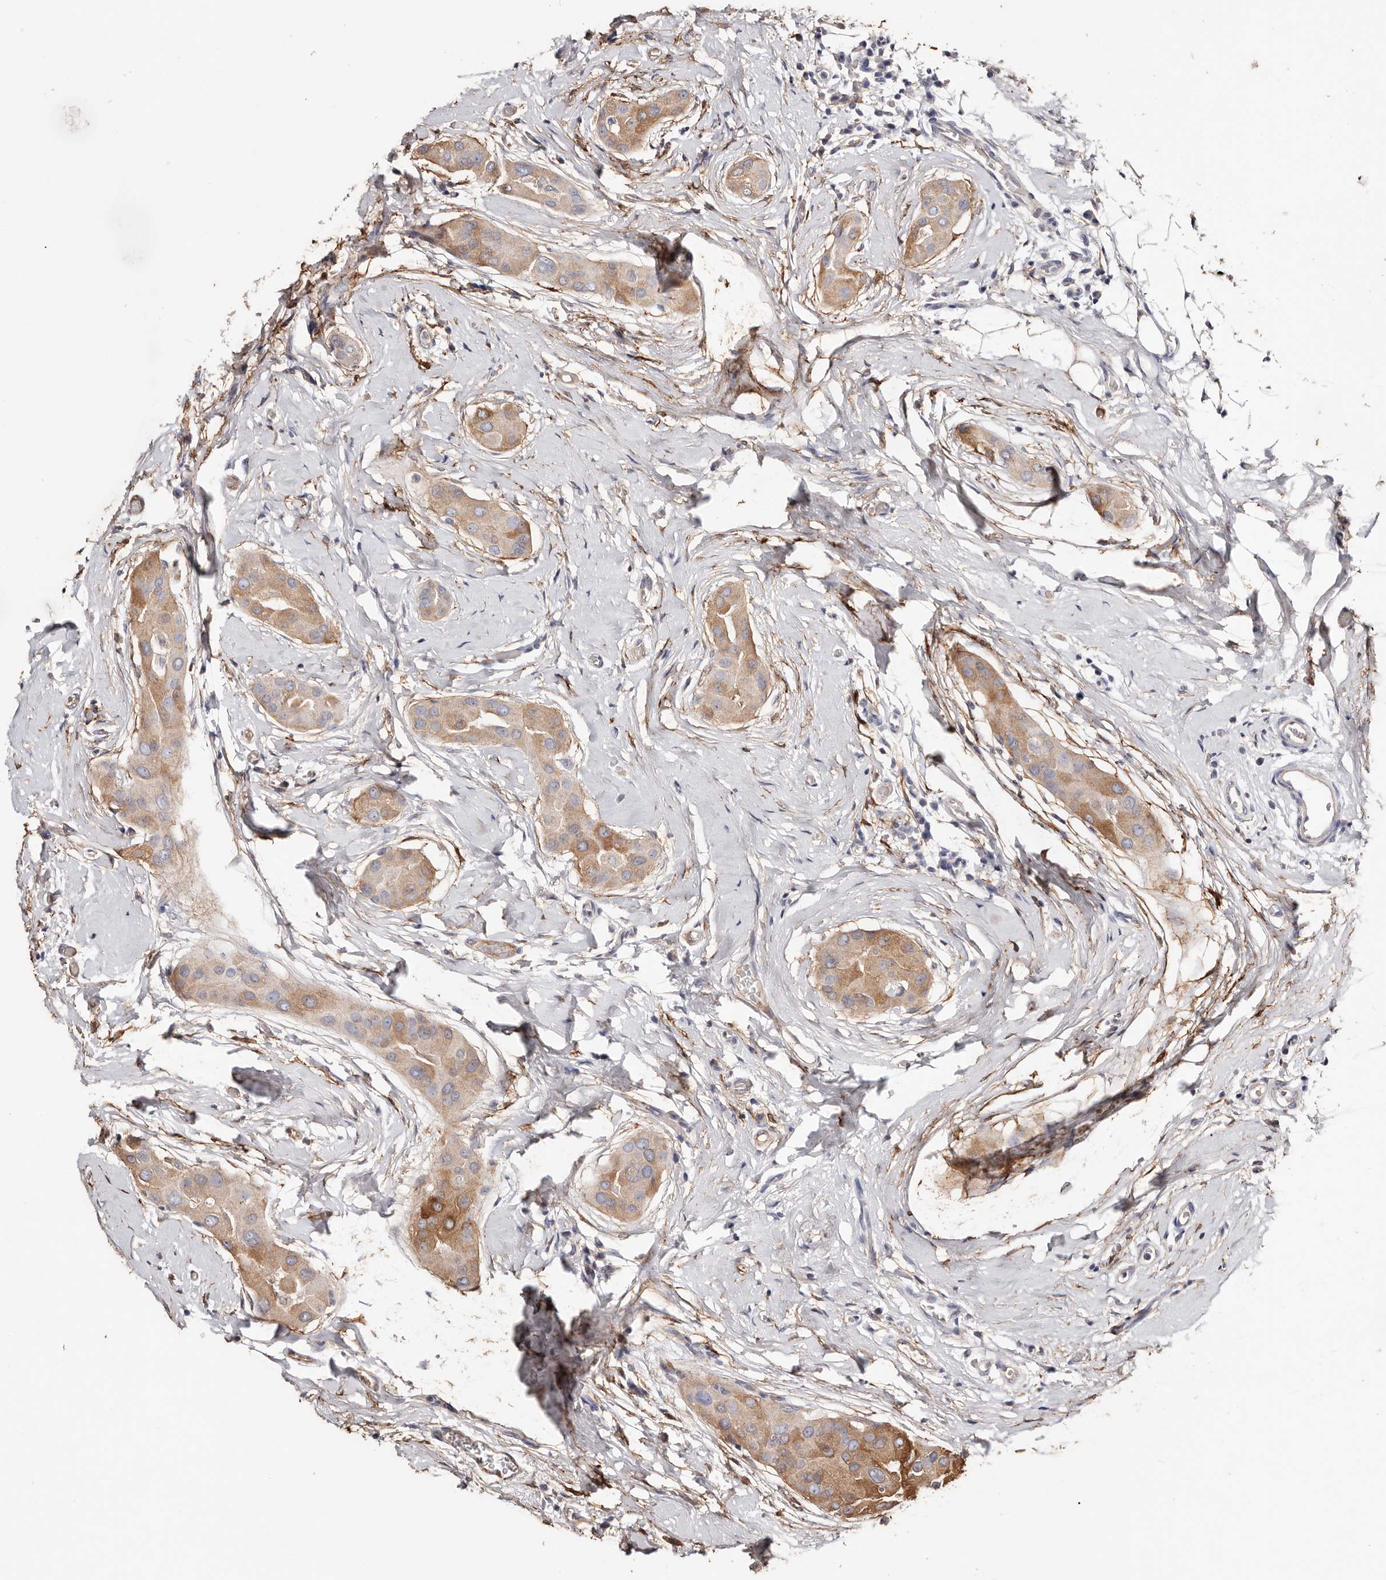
{"staining": {"intensity": "moderate", "quantity": ">75%", "location": "cytoplasmic/membranous"}, "tissue": "thyroid cancer", "cell_type": "Tumor cells", "image_type": "cancer", "snomed": [{"axis": "morphology", "description": "Papillary adenocarcinoma, NOS"}, {"axis": "topography", "description": "Thyroid gland"}], "caption": "Moderate cytoplasmic/membranous expression is appreciated in approximately >75% of tumor cells in papillary adenocarcinoma (thyroid).", "gene": "TGM2", "patient": {"sex": "male", "age": 33}}